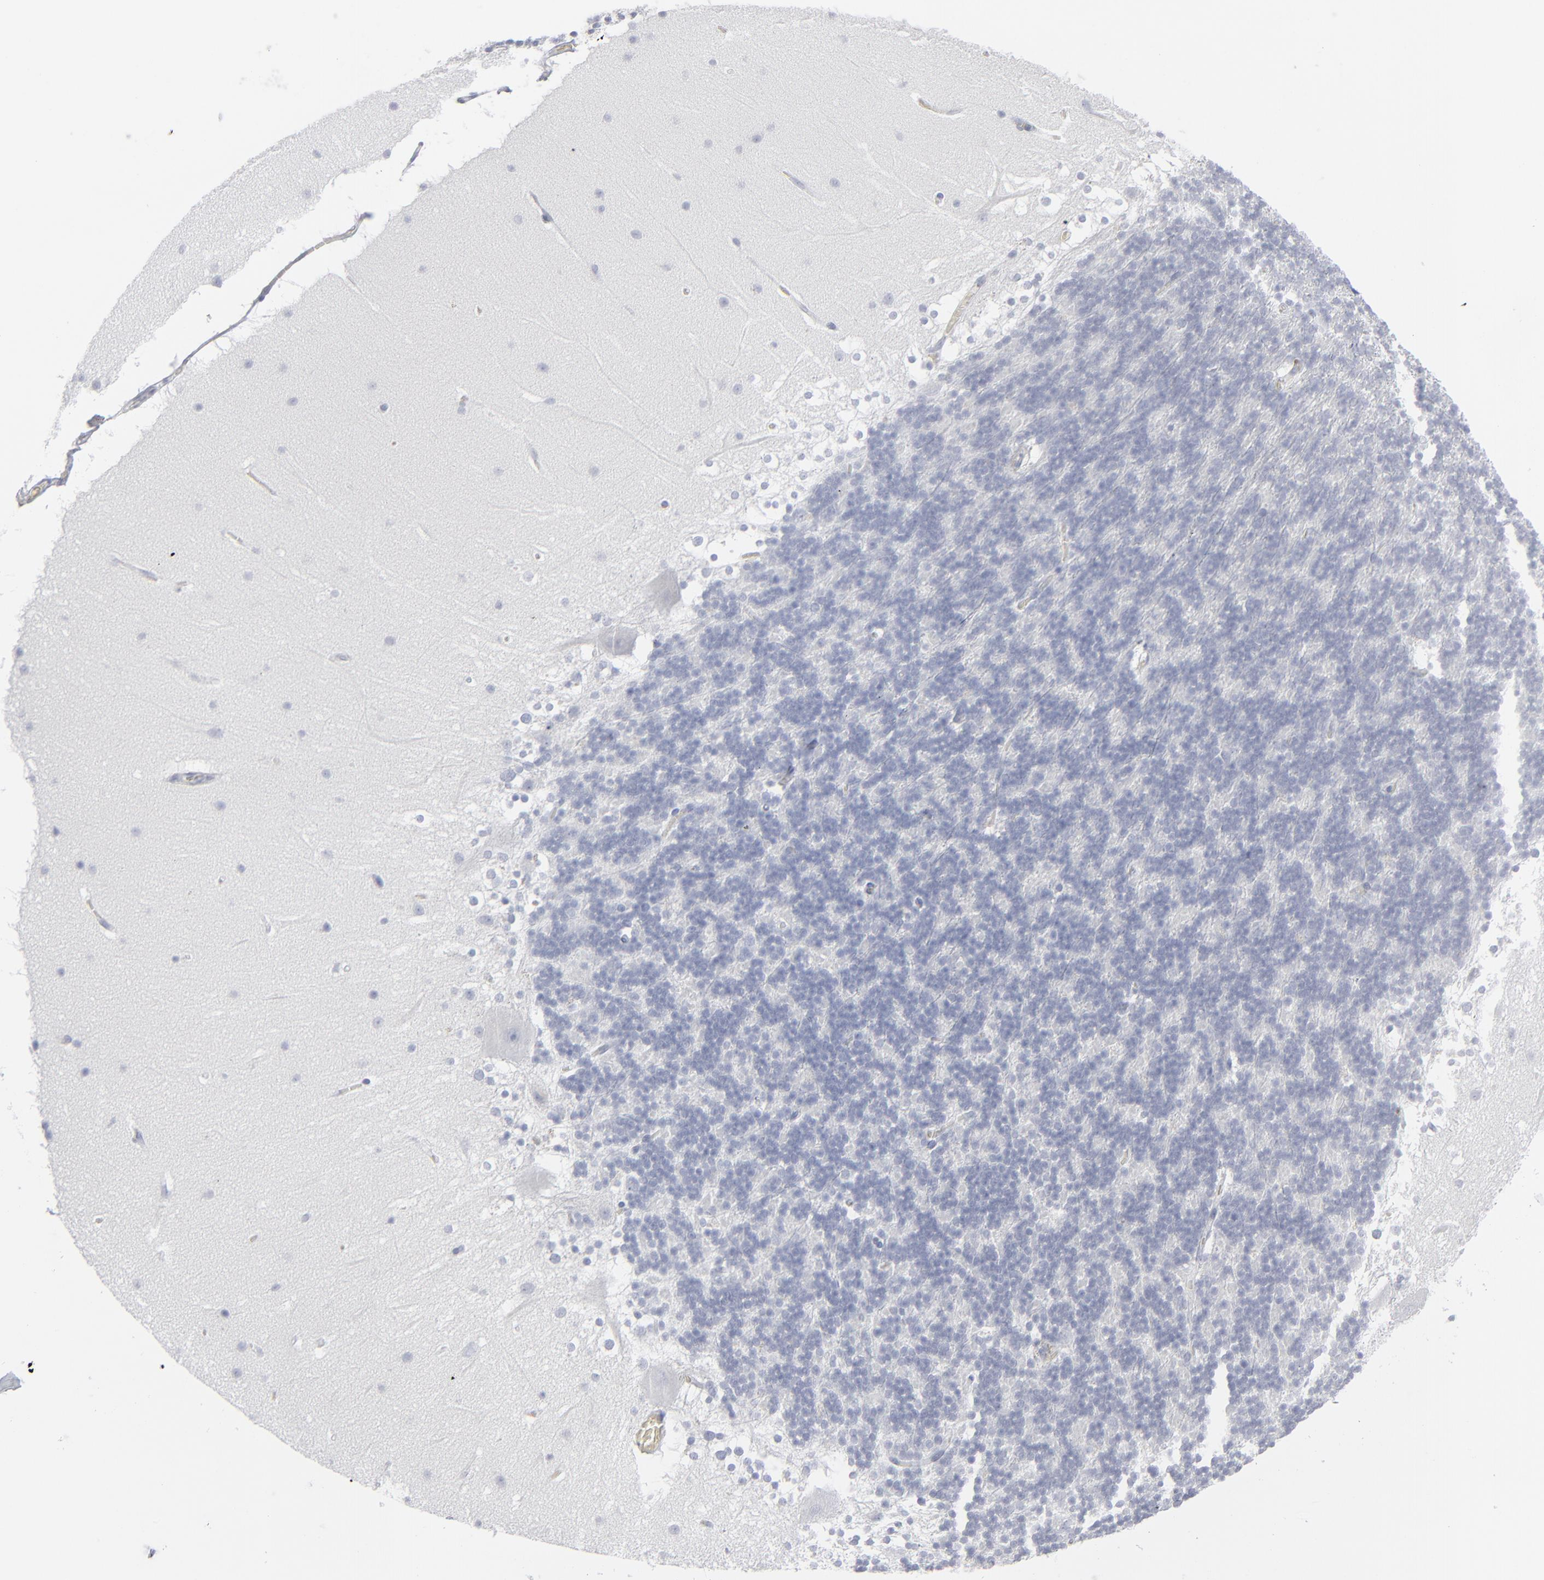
{"staining": {"intensity": "negative", "quantity": "none", "location": "none"}, "tissue": "cerebellum", "cell_type": "Cells in granular layer", "image_type": "normal", "snomed": [{"axis": "morphology", "description": "Normal tissue, NOS"}, {"axis": "topography", "description": "Cerebellum"}], "caption": "This is an immunohistochemistry image of normal human cerebellum. There is no expression in cells in granular layer.", "gene": "MSLN", "patient": {"sex": "female", "age": 19}}